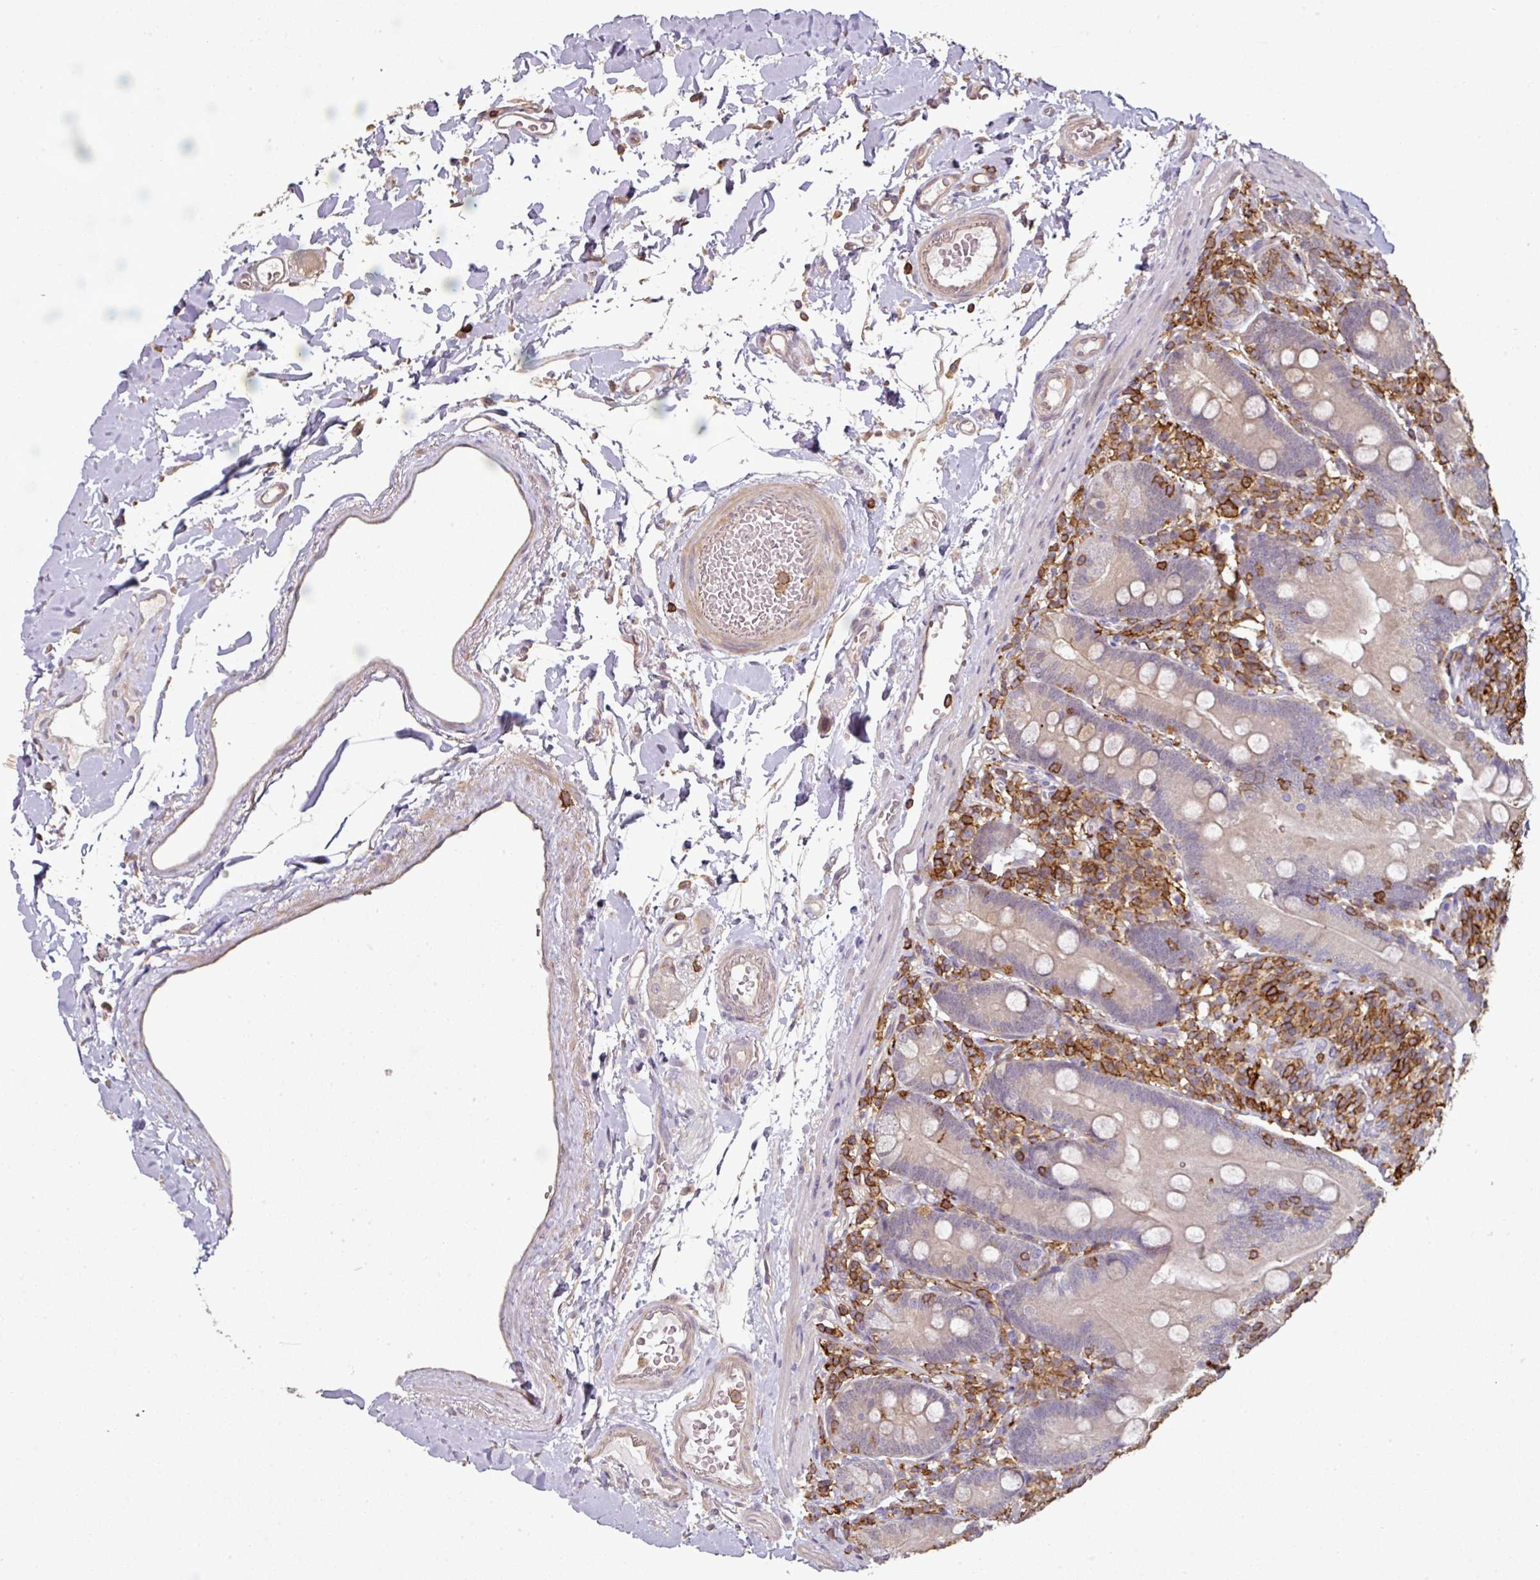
{"staining": {"intensity": "negative", "quantity": "none", "location": "none"}, "tissue": "duodenum", "cell_type": "Glandular cells", "image_type": "normal", "snomed": [{"axis": "morphology", "description": "Normal tissue, NOS"}, {"axis": "topography", "description": "Duodenum"}], "caption": "This is an immunohistochemistry photomicrograph of benign human duodenum. There is no positivity in glandular cells.", "gene": "OLFML2B", "patient": {"sex": "female", "age": 67}}